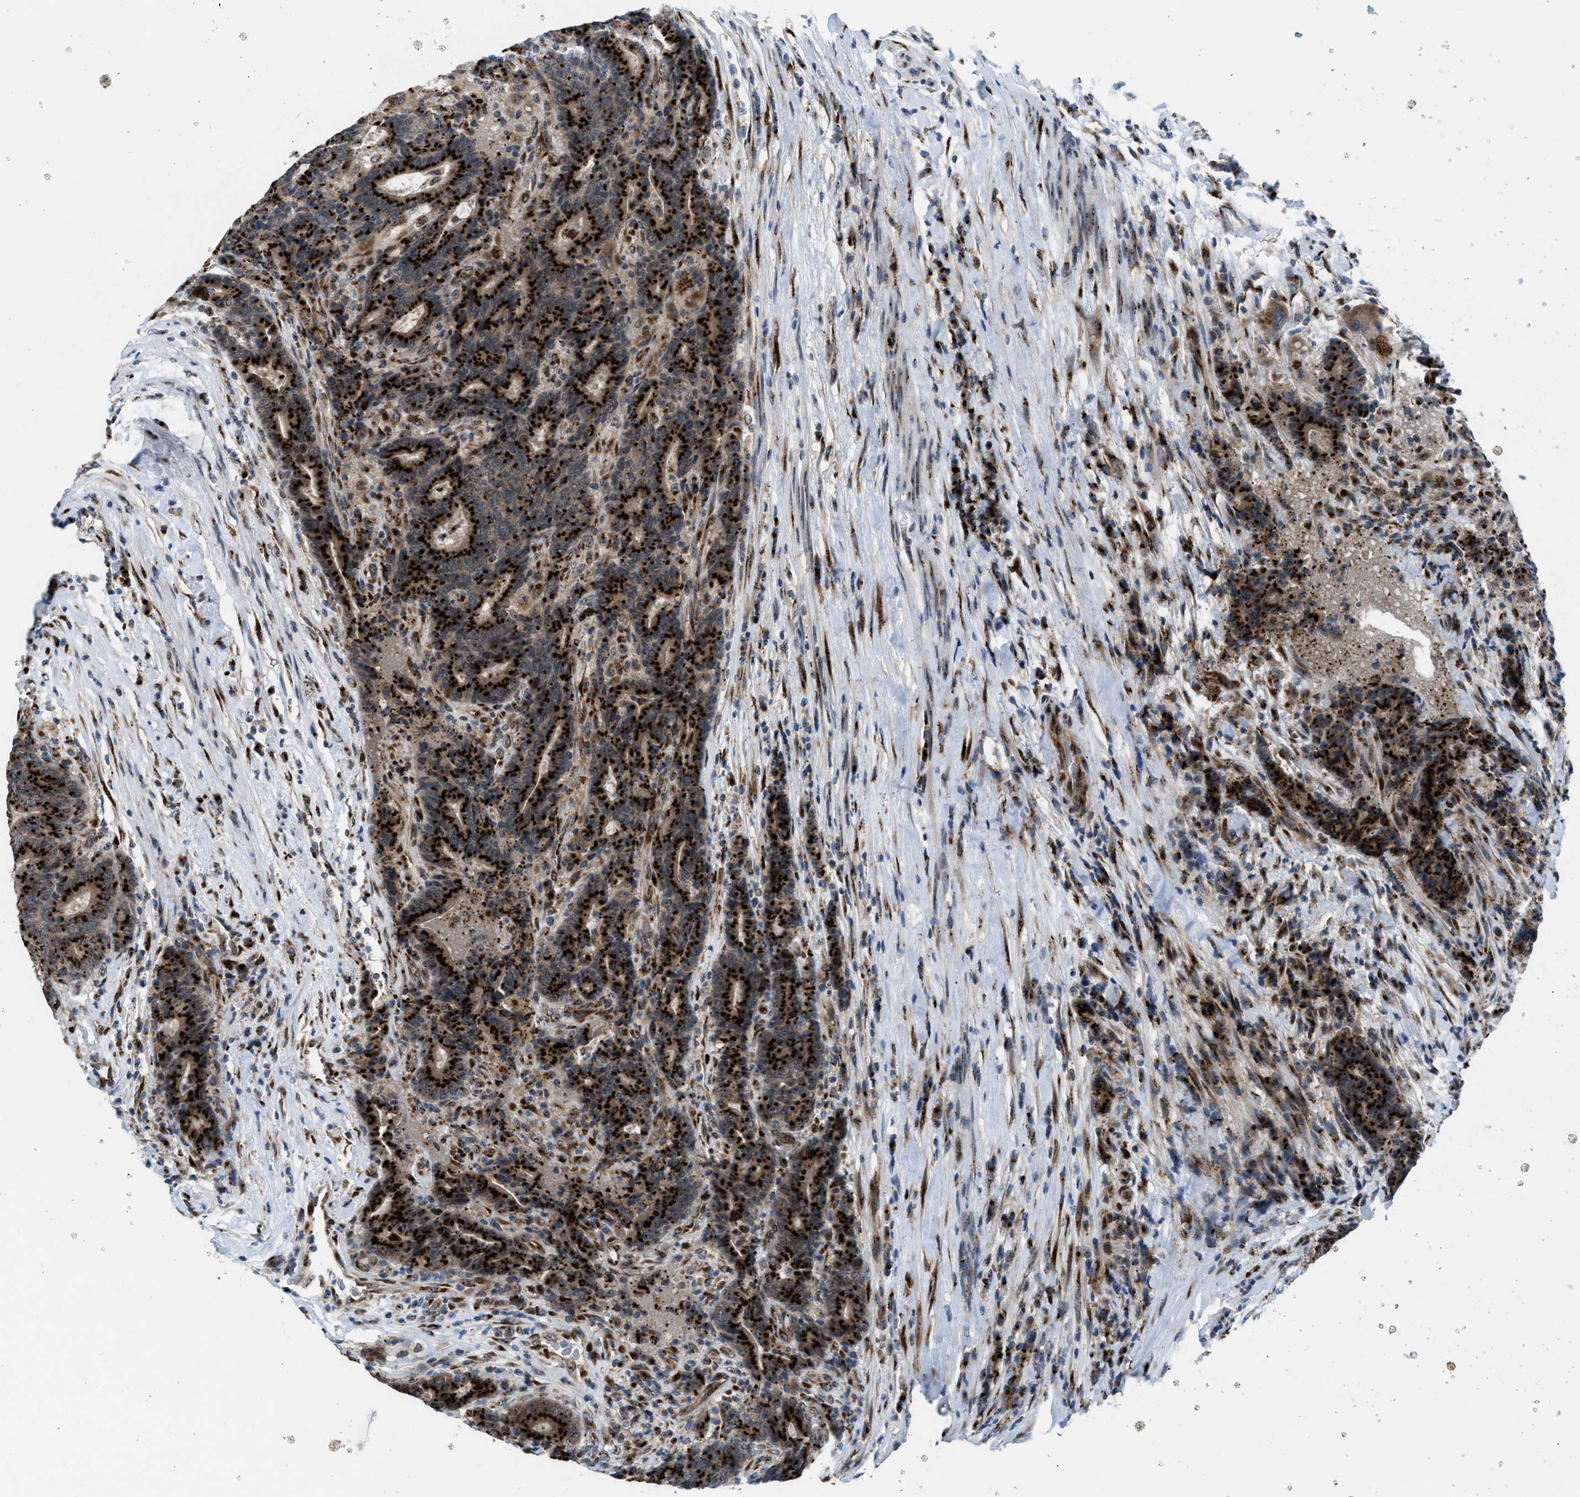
{"staining": {"intensity": "strong", "quantity": ">75%", "location": "cytoplasmic/membranous"}, "tissue": "colorectal cancer", "cell_type": "Tumor cells", "image_type": "cancer", "snomed": [{"axis": "morphology", "description": "Normal tissue, NOS"}, {"axis": "morphology", "description": "Adenocarcinoma, NOS"}, {"axis": "topography", "description": "Colon"}], "caption": "Tumor cells reveal high levels of strong cytoplasmic/membranous positivity in approximately >75% of cells in colorectal cancer.", "gene": "SLC38A10", "patient": {"sex": "female", "age": 75}}